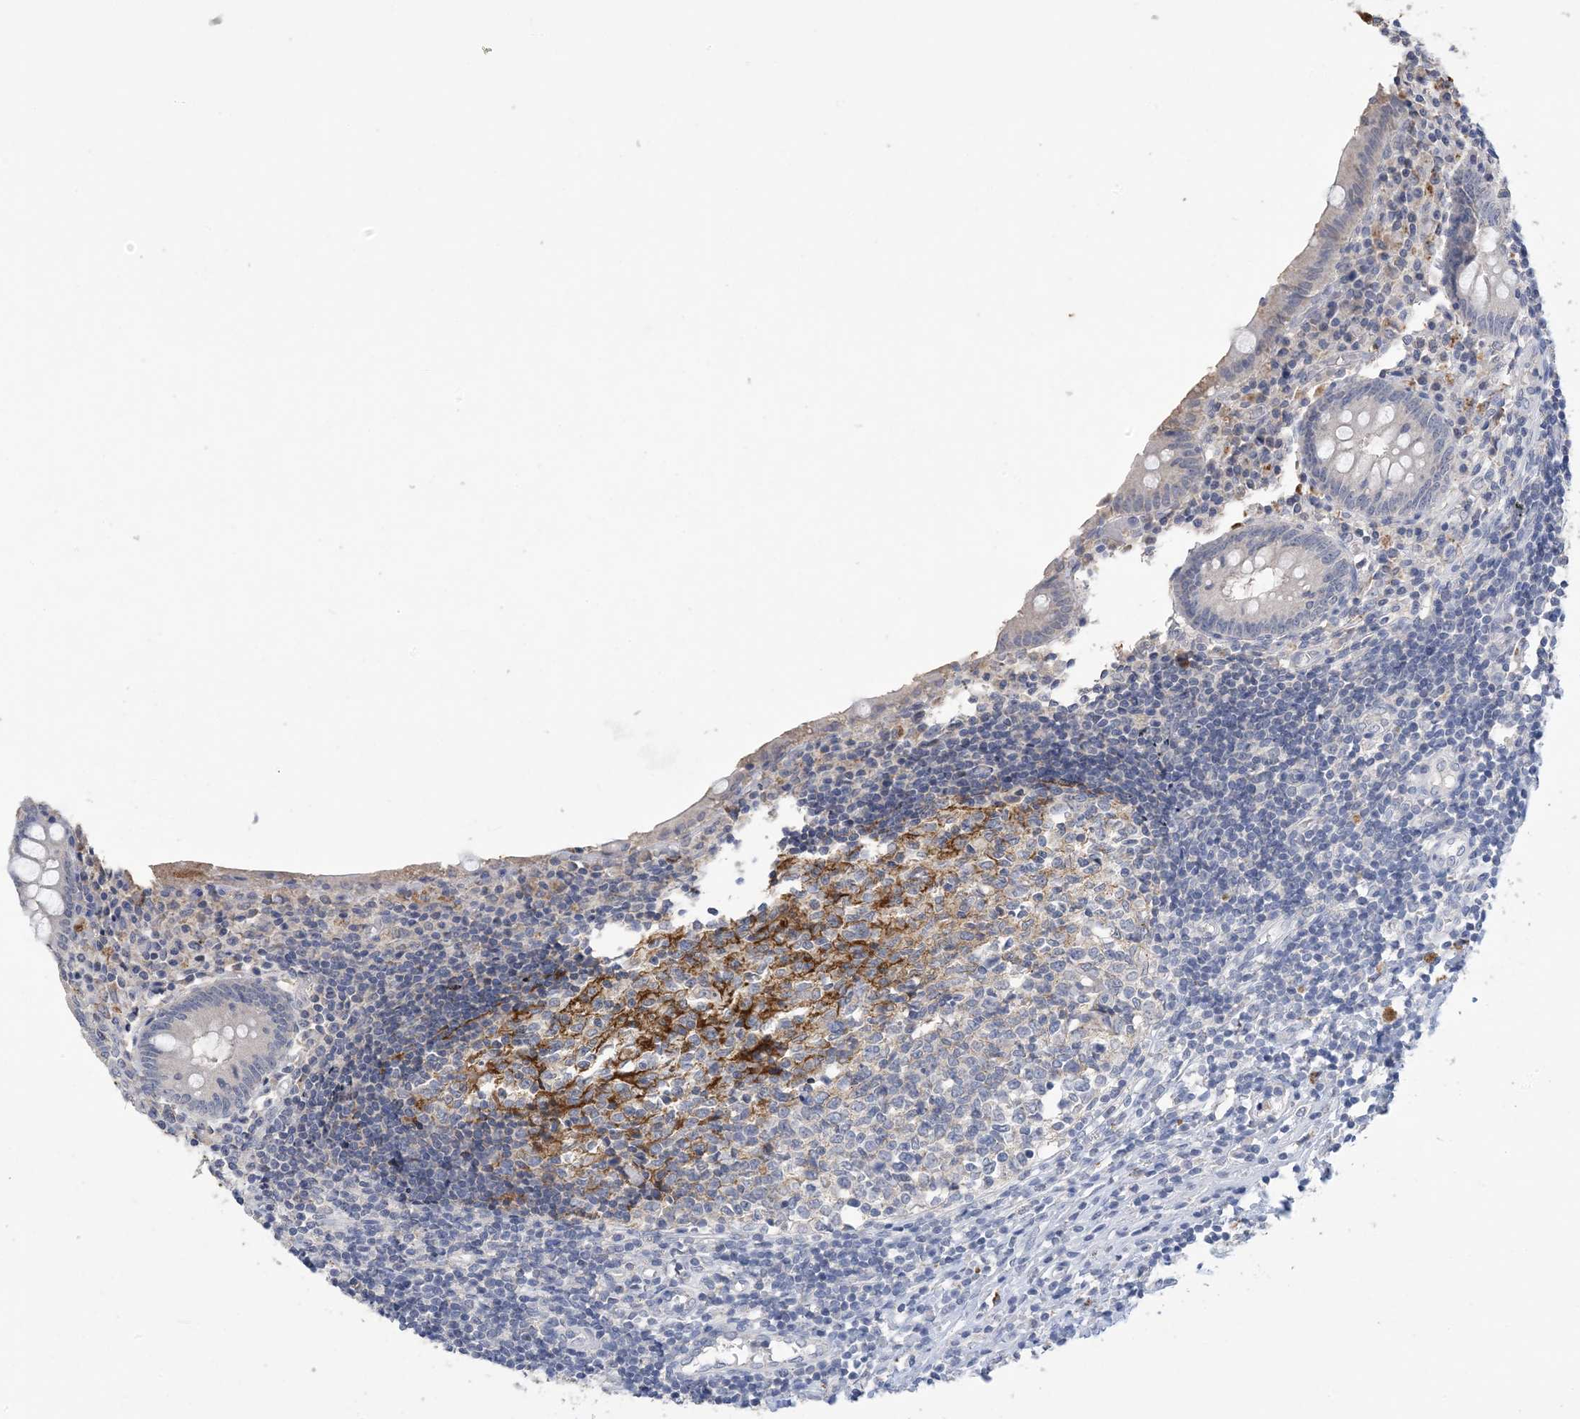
{"staining": {"intensity": "negative", "quantity": "none", "location": "none"}, "tissue": "appendix", "cell_type": "Glandular cells", "image_type": "normal", "snomed": [{"axis": "morphology", "description": "Normal tissue, NOS"}, {"axis": "topography", "description": "Appendix"}], "caption": "The micrograph shows no staining of glandular cells in benign appendix. (Brightfield microscopy of DAB immunohistochemistry at high magnification).", "gene": "DSC3", "patient": {"sex": "female", "age": 17}}